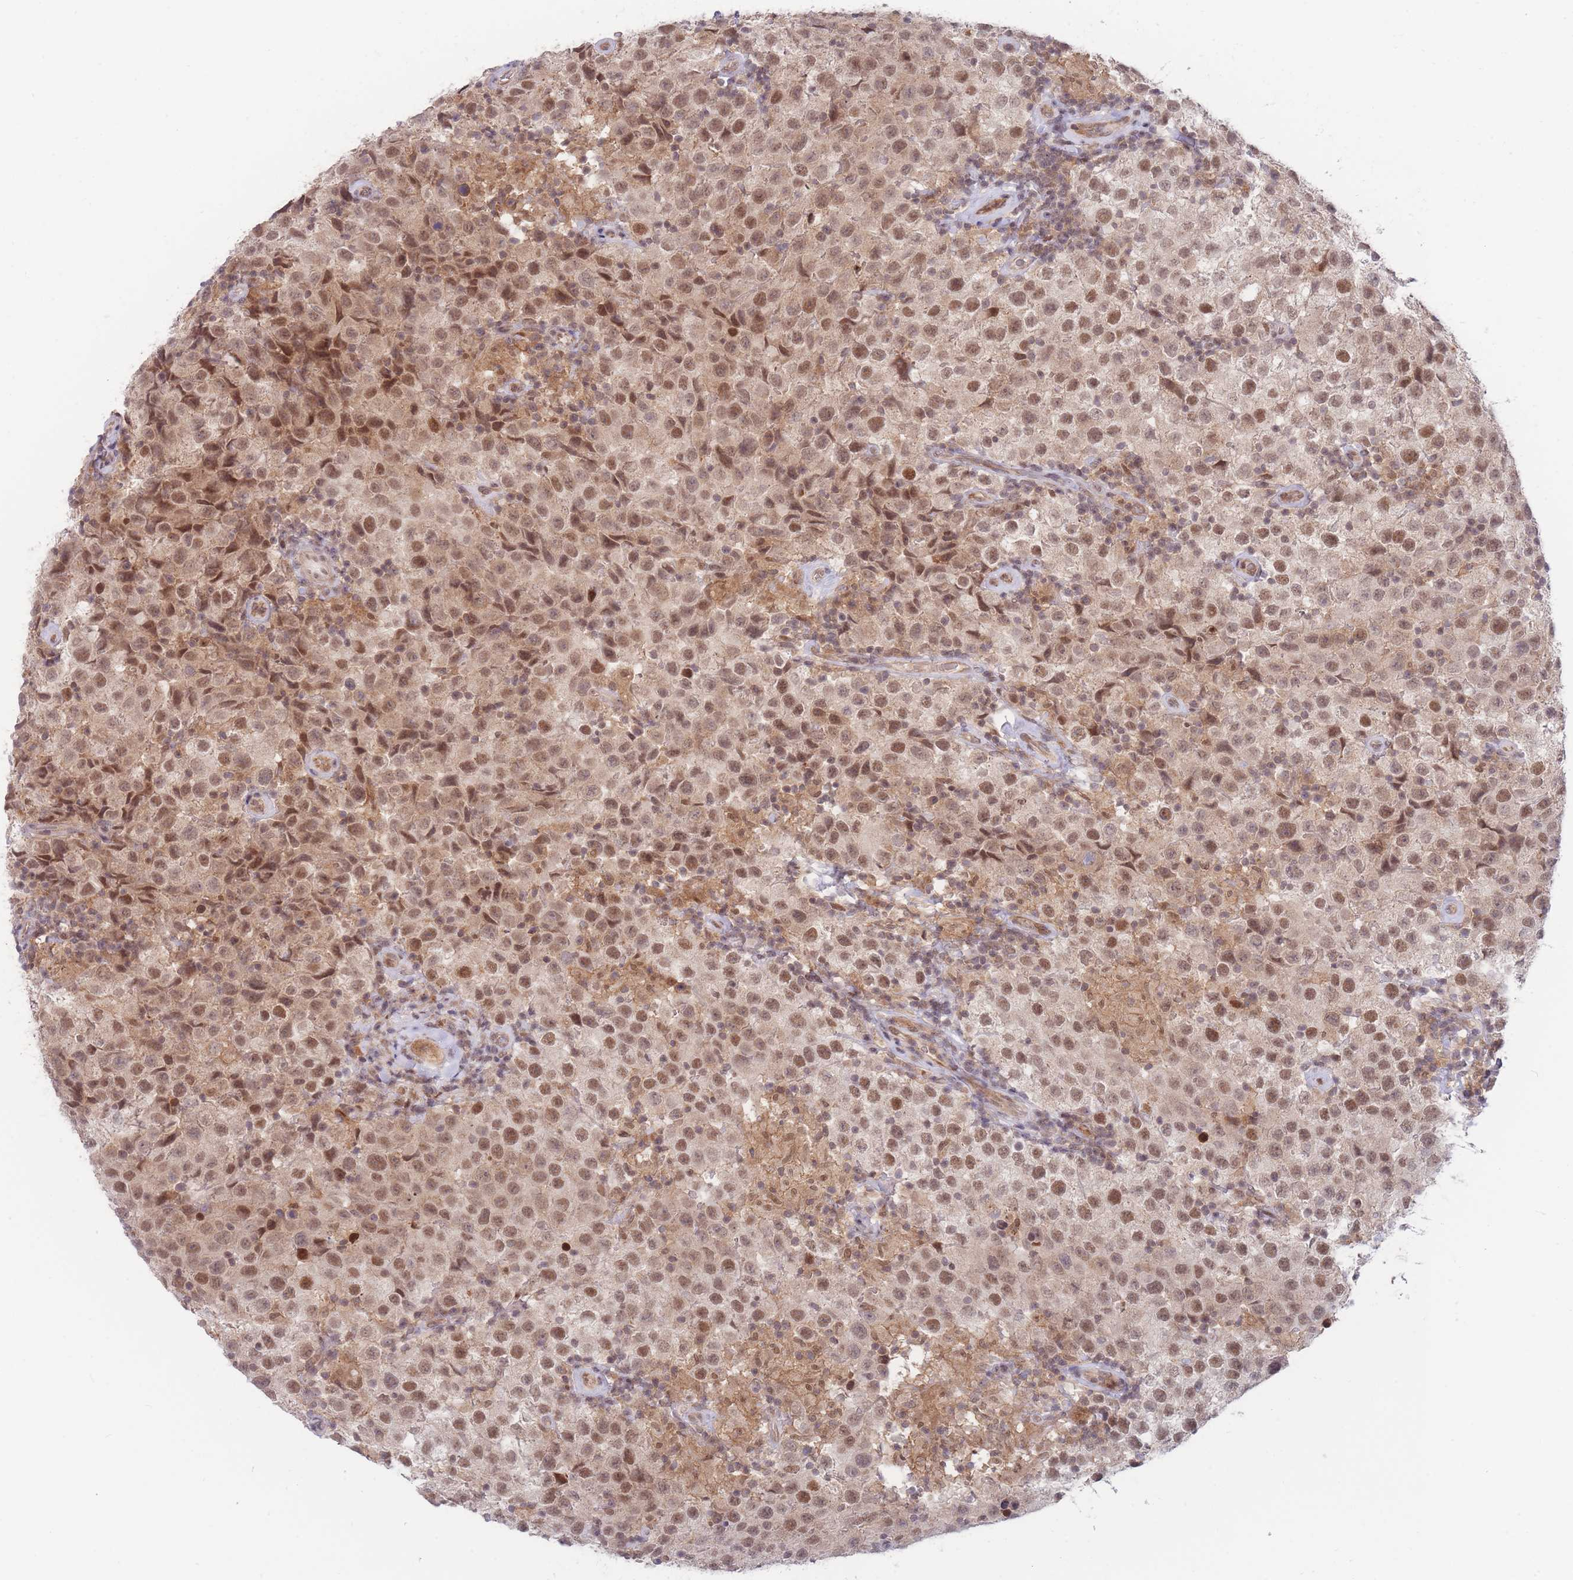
{"staining": {"intensity": "moderate", "quantity": ">75%", "location": "cytoplasmic/membranous,nuclear"}, "tissue": "testis cancer", "cell_type": "Tumor cells", "image_type": "cancer", "snomed": [{"axis": "morphology", "description": "Seminoma, NOS"}, {"axis": "morphology", "description": "Carcinoma, Embryonal, NOS"}, {"axis": "topography", "description": "Testis"}], "caption": "Testis cancer stained for a protein reveals moderate cytoplasmic/membranous and nuclear positivity in tumor cells.", "gene": "BOD1L1", "patient": {"sex": "male", "age": 41}}